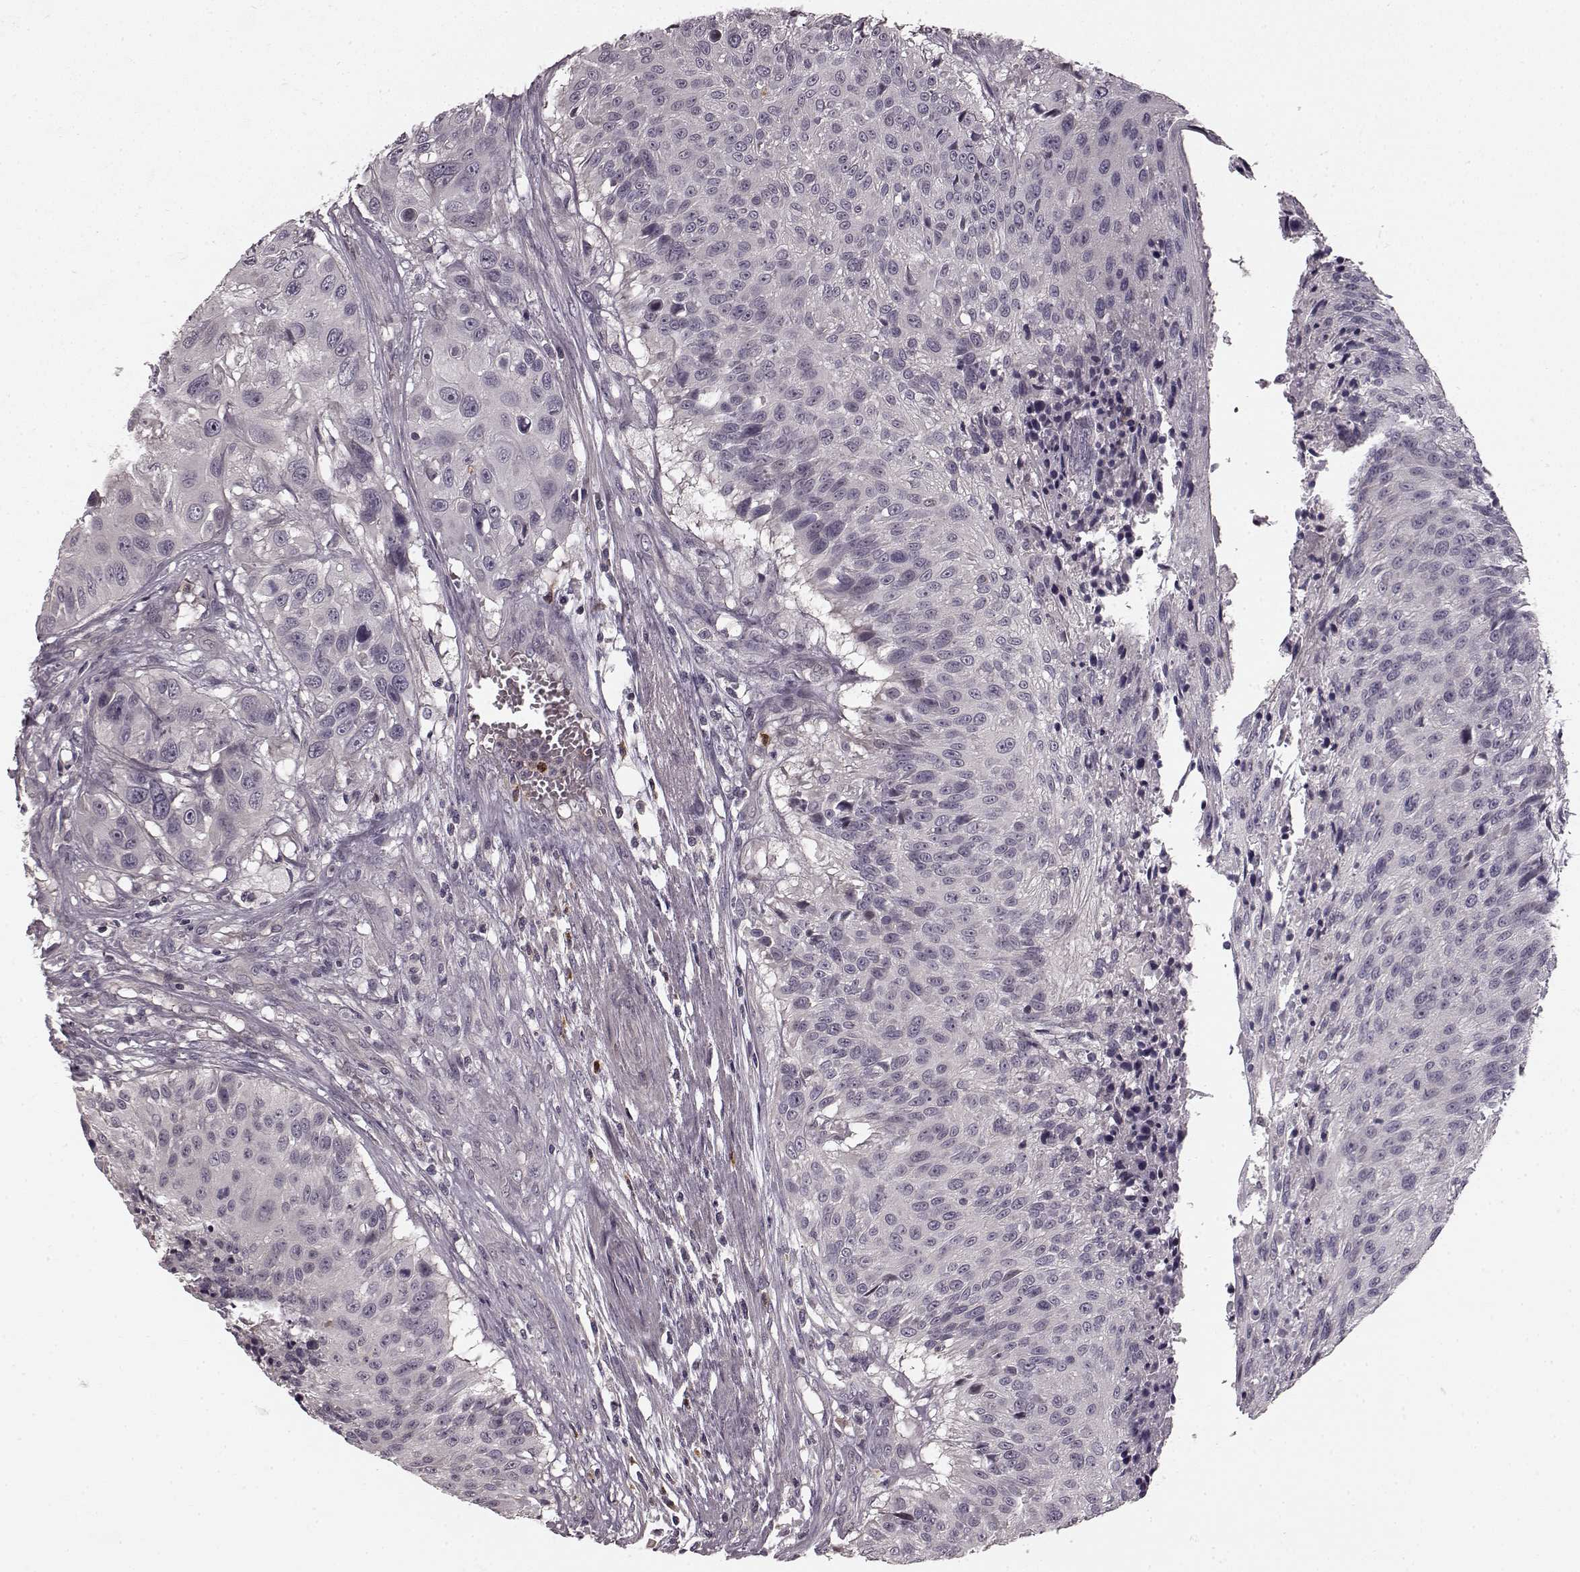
{"staining": {"intensity": "negative", "quantity": "none", "location": "none"}, "tissue": "urothelial cancer", "cell_type": "Tumor cells", "image_type": "cancer", "snomed": [{"axis": "morphology", "description": "Urothelial carcinoma, NOS"}, {"axis": "topography", "description": "Urinary bladder"}], "caption": "A photomicrograph of transitional cell carcinoma stained for a protein exhibits no brown staining in tumor cells.", "gene": "CHIT1", "patient": {"sex": "male", "age": 55}}